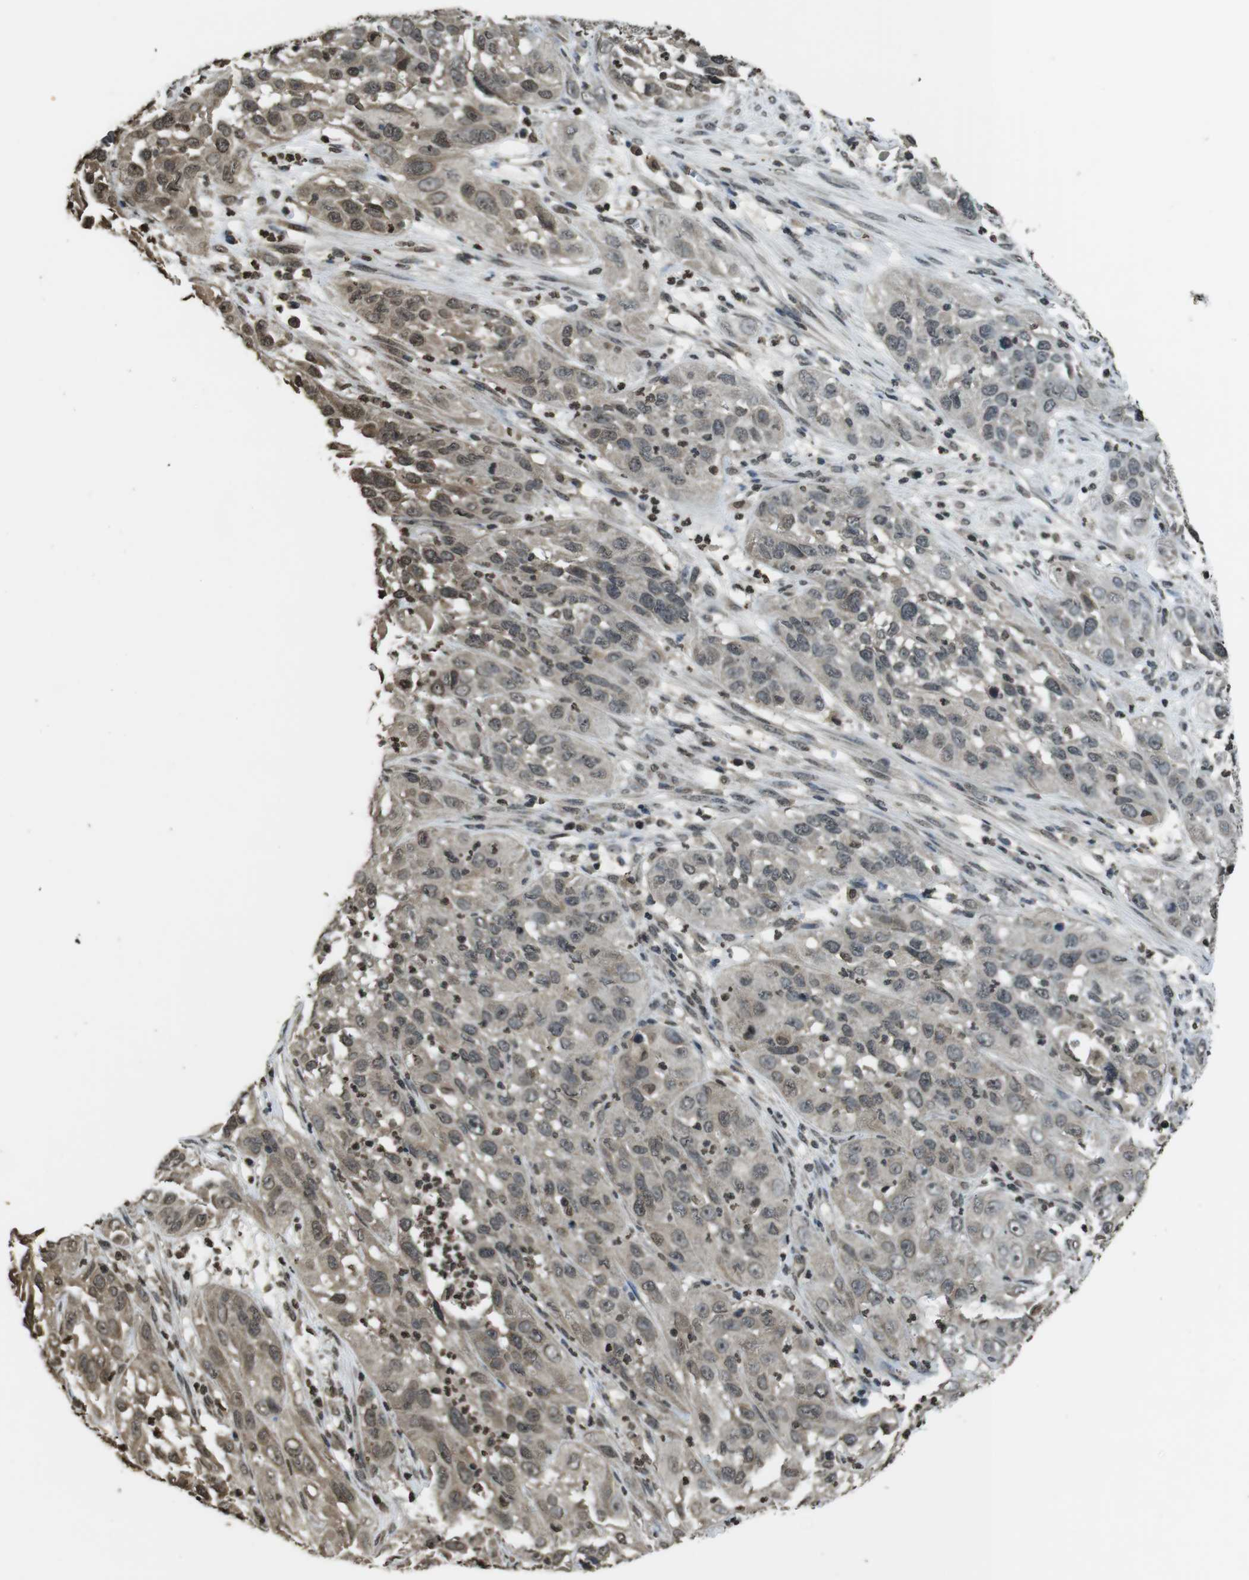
{"staining": {"intensity": "moderate", "quantity": "25%-75%", "location": "nuclear"}, "tissue": "cervical cancer", "cell_type": "Tumor cells", "image_type": "cancer", "snomed": [{"axis": "morphology", "description": "Squamous cell carcinoma, NOS"}, {"axis": "topography", "description": "Cervix"}], "caption": "The immunohistochemical stain labels moderate nuclear expression in tumor cells of squamous cell carcinoma (cervical) tissue. The protein of interest is shown in brown color, while the nuclei are stained blue.", "gene": "MAF", "patient": {"sex": "female", "age": 32}}